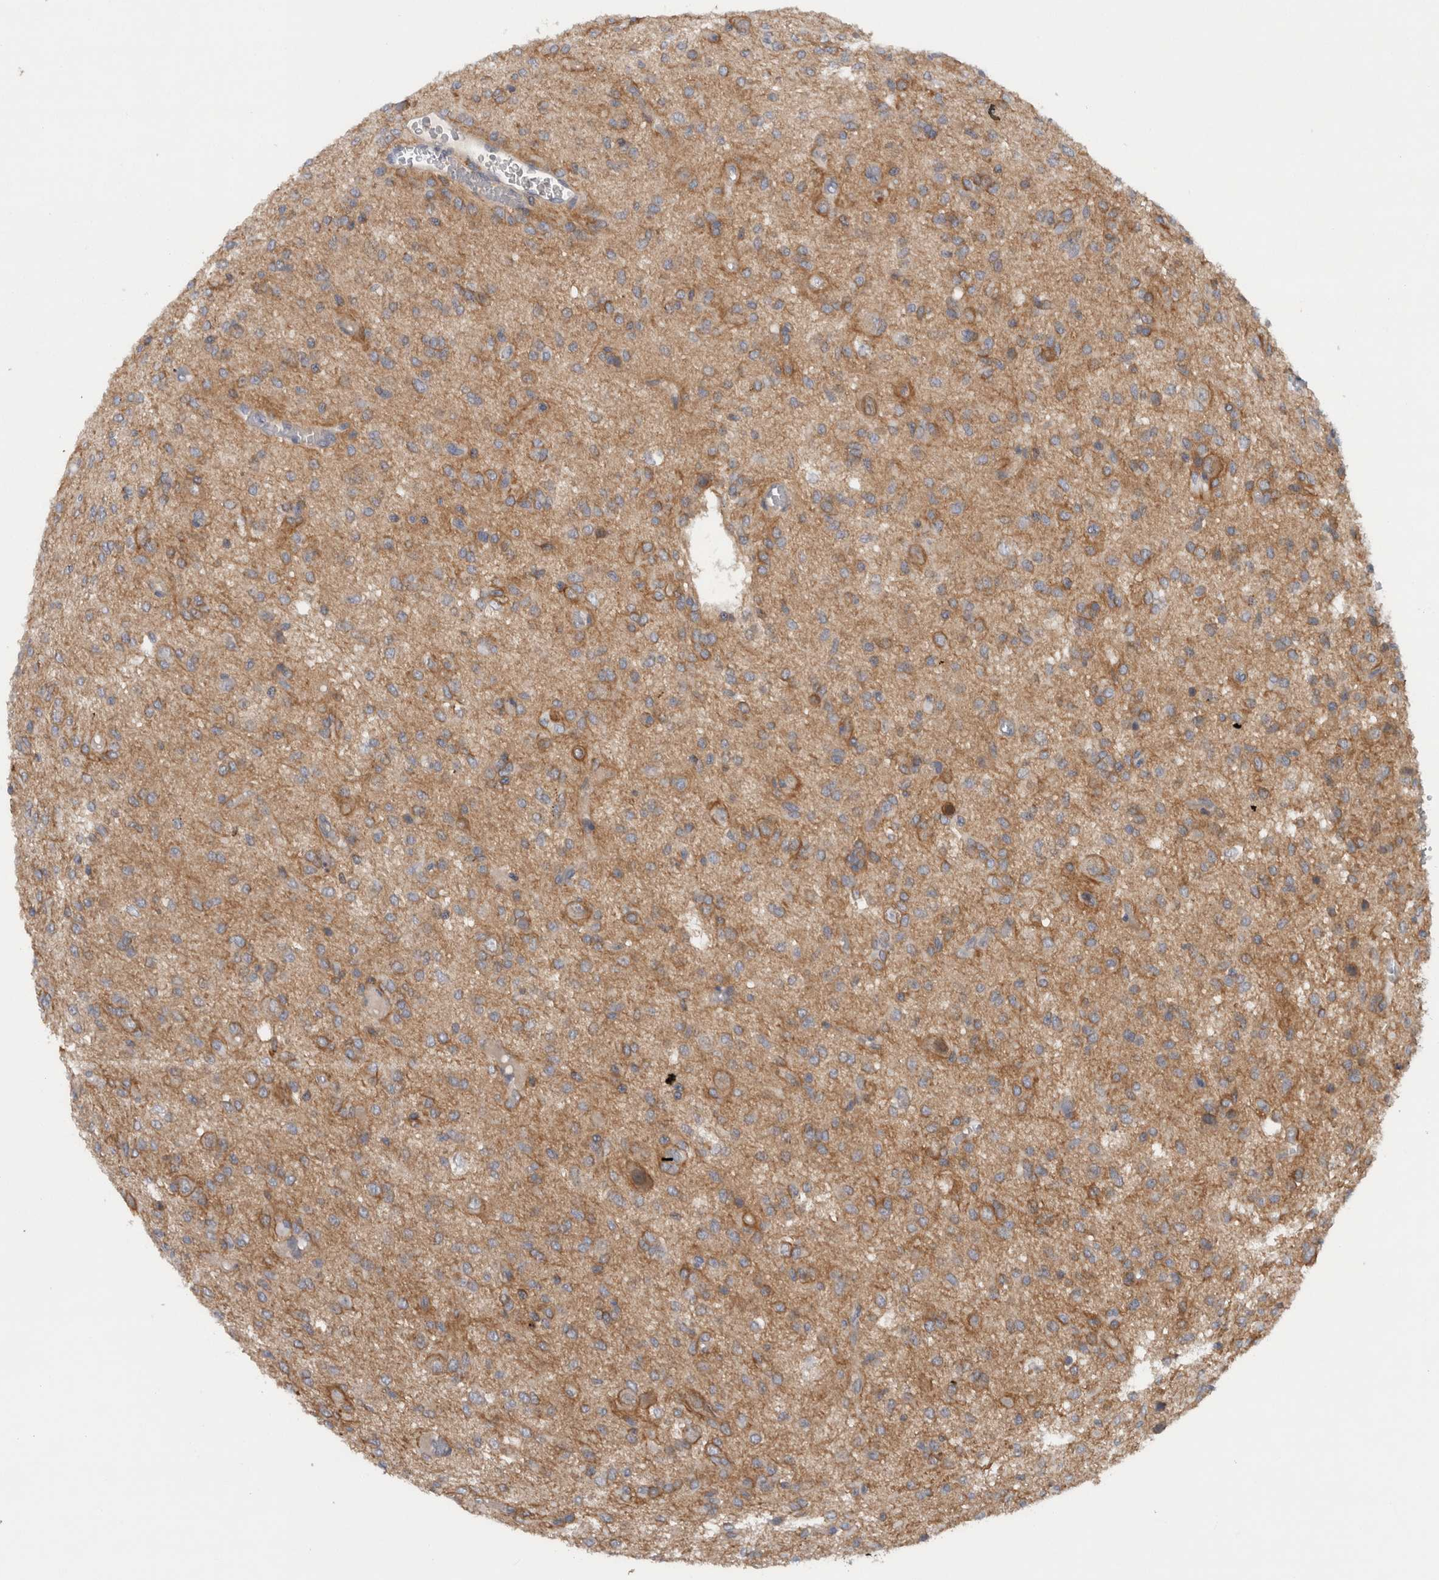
{"staining": {"intensity": "moderate", "quantity": ">75%", "location": "cytoplasmic/membranous"}, "tissue": "glioma", "cell_type": "Tumor cells", "image_type": "cancer", "snomed": [{"axis": "morphology", "description": "Glioma, malignant, High grade"}, {"axis": "topography", "description": "Brain"}], "caption": "Glioma tissue reveals moderate cytoplasmic/membranous staining in approximately >75% of tumor cells, visualized by immunohistochemistry.", "gene": "SCARA5", "patient": {"sex": "female", "age": 59}}